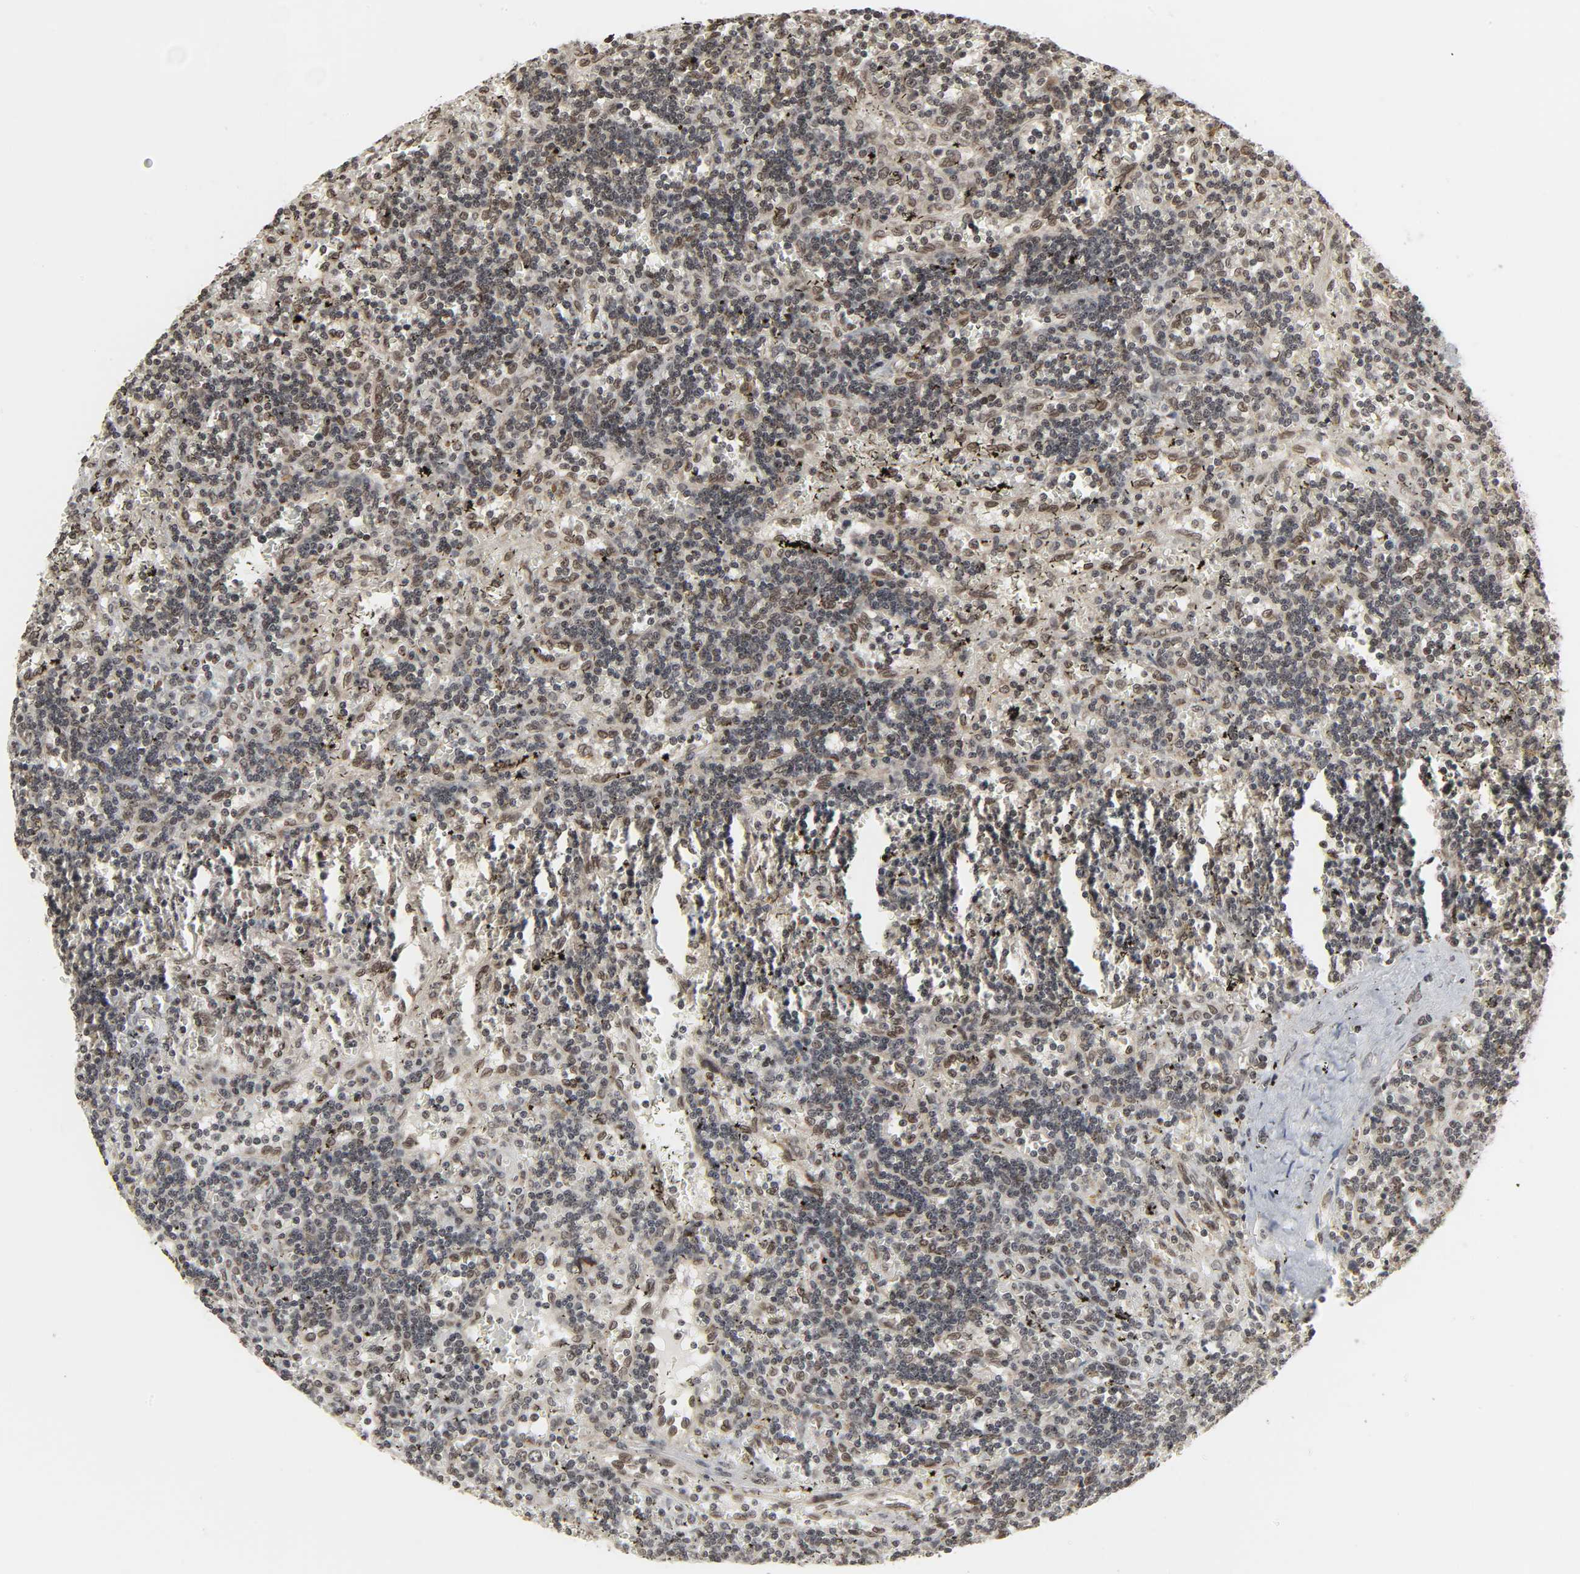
{"staining": {"intensity": "weak", "quantity": "25%-75%", "location": "nuclear"}, "tissue": "lymphoma", "cell_type": "Tumor cells", "image_type": "cancer", "snomed": [{"axis": "morphology", "description": "Malignant lymphoma, non-Hodgkin's type, Low grade"}, {"axis": "topography", "description": "Spleen"}], "caption": "An immunohistochemistry (IHC) micrograph of neoplastic tissue is shown. Protein staining in brown shows weak nuclear positivity in low-grade malignant lymphoma, non-Hodgkin's type within tumor cells.", "gene": "XRCC1", "patient": {"sex": "male", "age": 60}}